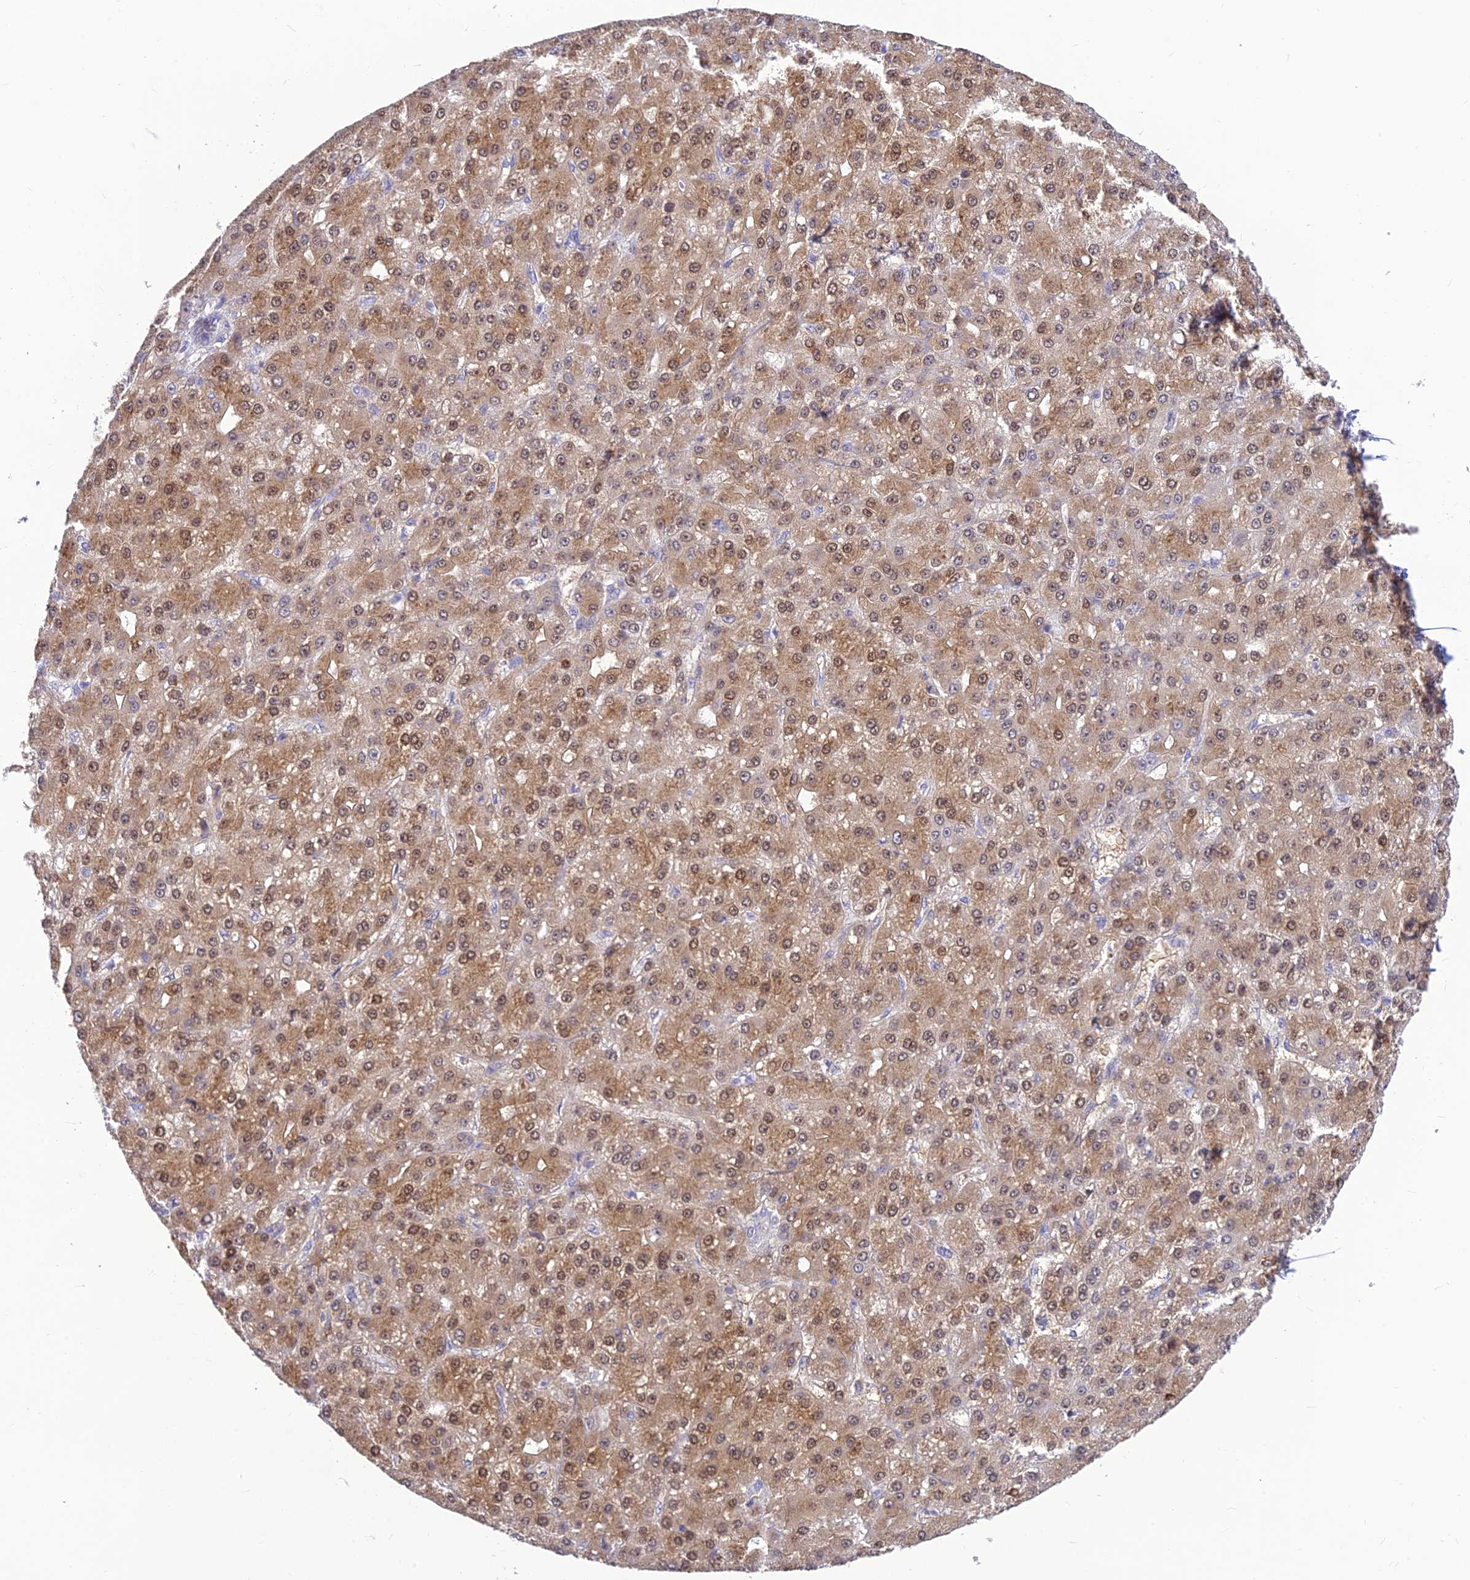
{"staining": {"intensity": "moderate", "quantity": ">75%", "location": "cytoplasmic/membranous,nuclear"}, "tissue": "liver cancer", "cell_type": "Tumor cells", "image_type": "cancer", "snomed": [{"axis": "morphology", "description": "Carcinoma, Hepatocellular, NOS"}, {"axis": "topography", "description": "Liver"}], "caption": "Human liver cancer (hepatocellular carcinoma) stained for a protein (brown) reveals moderate cytoplasmic/membranous and nuclear positive staining in about >75% of tumor cells.", "gene": "ASPDH", "patient": {"sex": "male", "age": 67}}